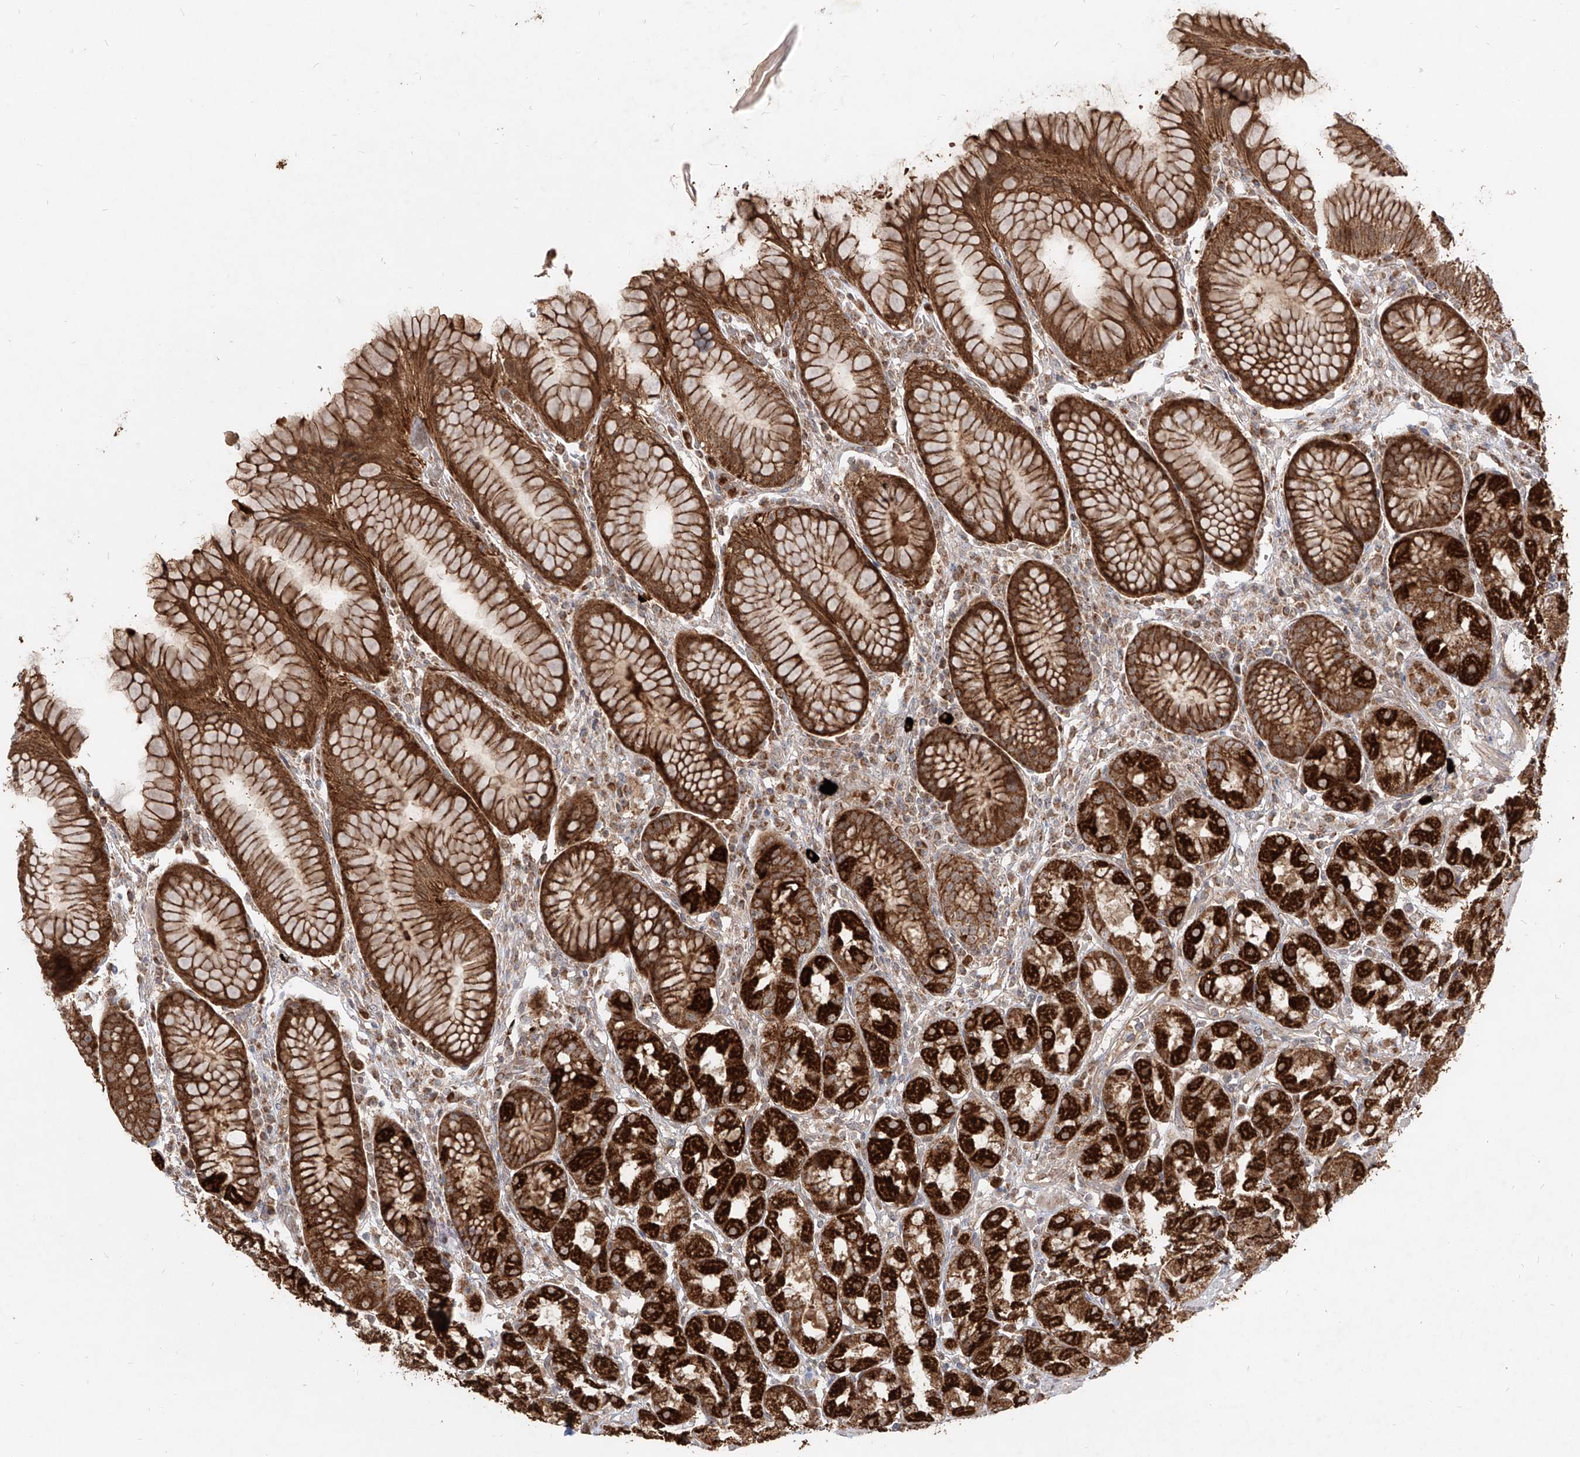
{"staining": {"intensity": "strong", "quantity": ">75%", "location": "cytoplasmic/membranous"}, "tissue": "stomach", "cell_type": "Glandular cells", "image_type": "normal", "snomed": [{"axis": "morphology", "description": "Normal tissue, NOS"}, {"axis": "topography", "description": "Stomach, lower"}], "caption": "A high amount of strong cytoplasmic/membranous expression is seen in approximately >75% of glandular cells in unremarkable stomach.", "gene": "AIM2", "patient": {"sex": "female", "age": 56}}